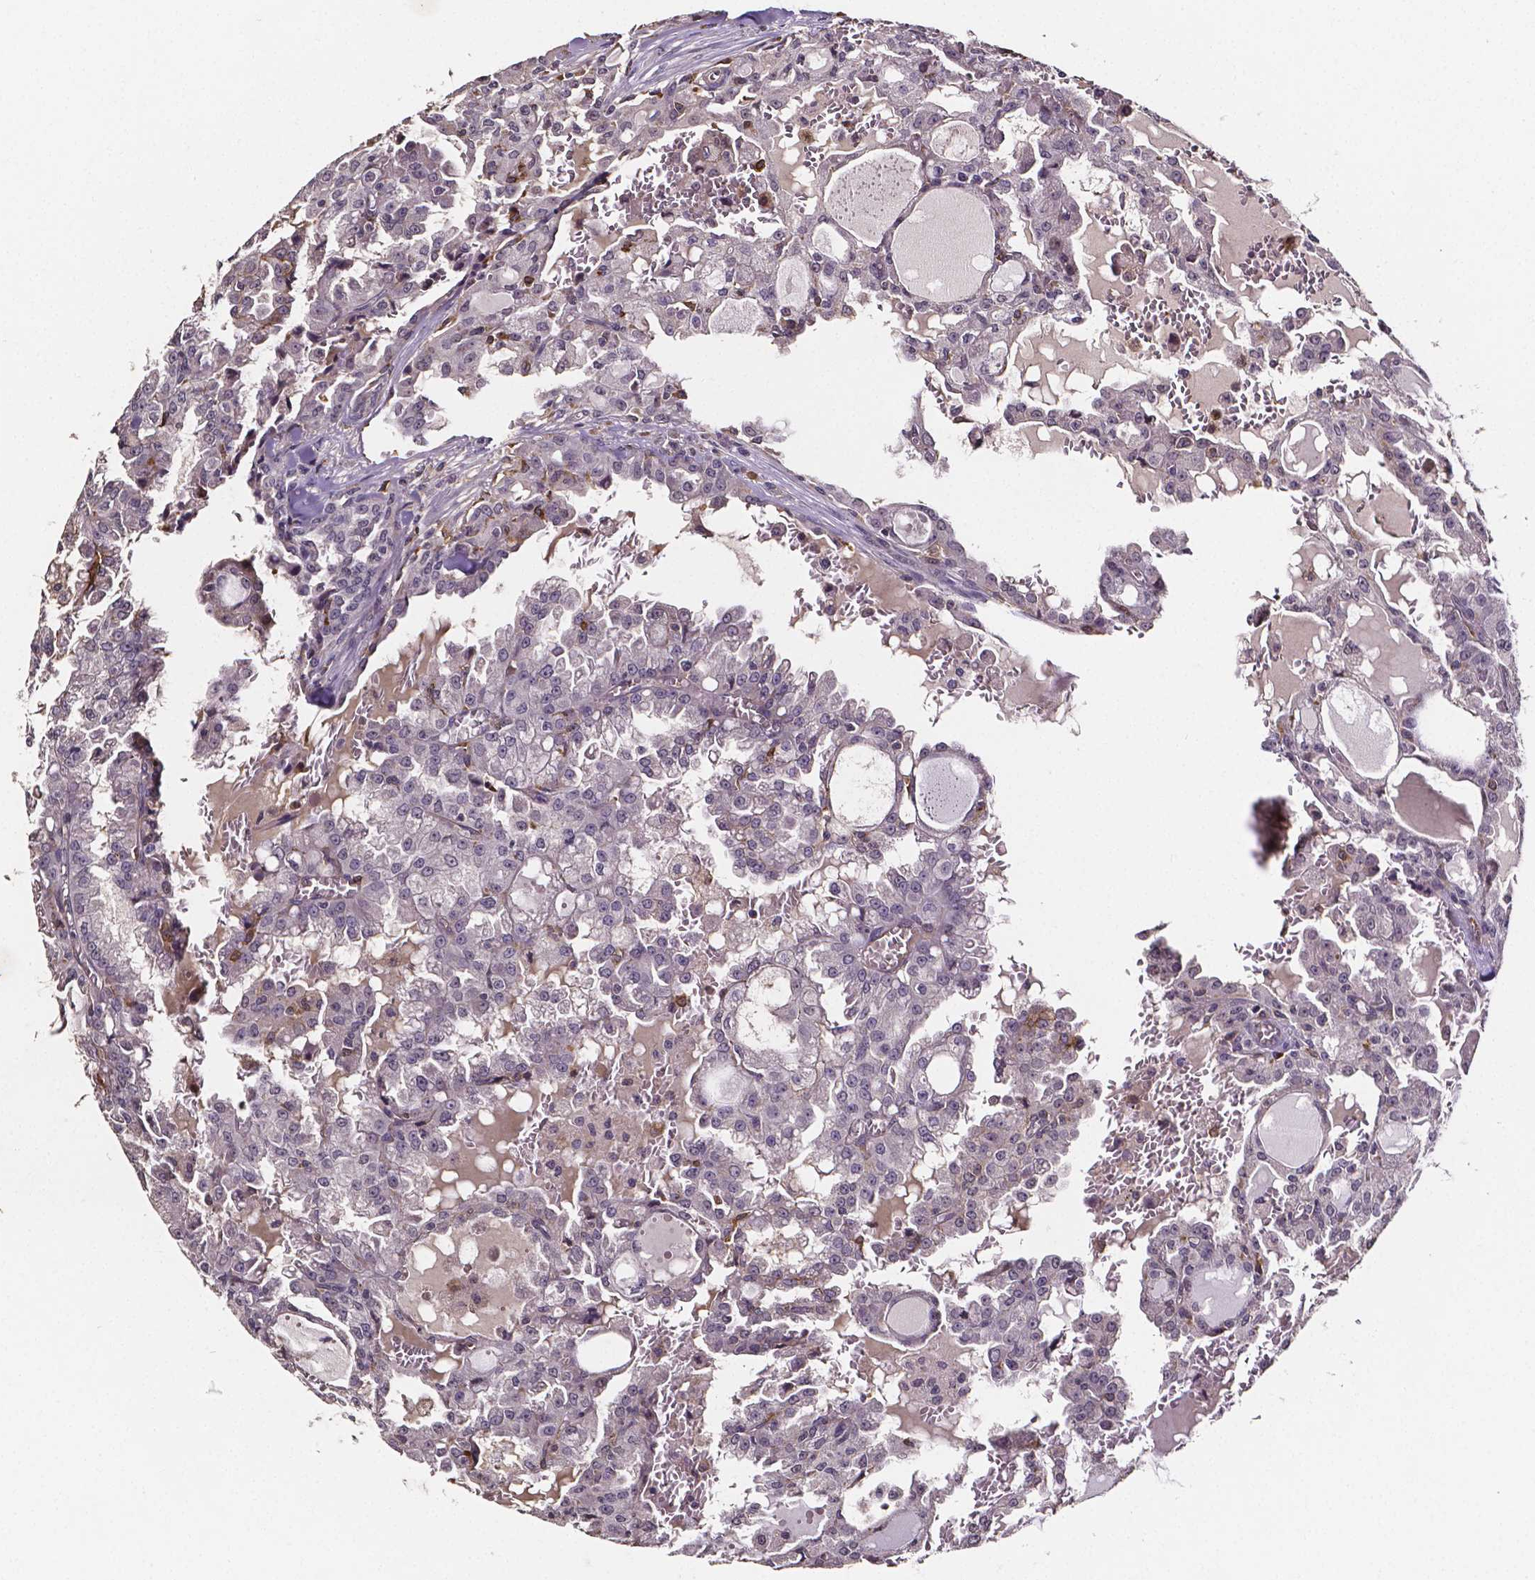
{"staining": {"intensity": "negative", "quantity": "none", "location": "none"}, "tissue": "head and neck cancer", "cell_type": "Tumor cells", "image_type": "cancer", "snomed": [{"axis": "morphology", "description": "Adenocarcinoma, NOS"}, {"axis": "topography", "description": "Head-Neck"}], "caption": "An image of human head and neck cancer is negative for staining in tumor cells.", "gene": "NRGN", "patient": {"sex": "male", "age": 64}}